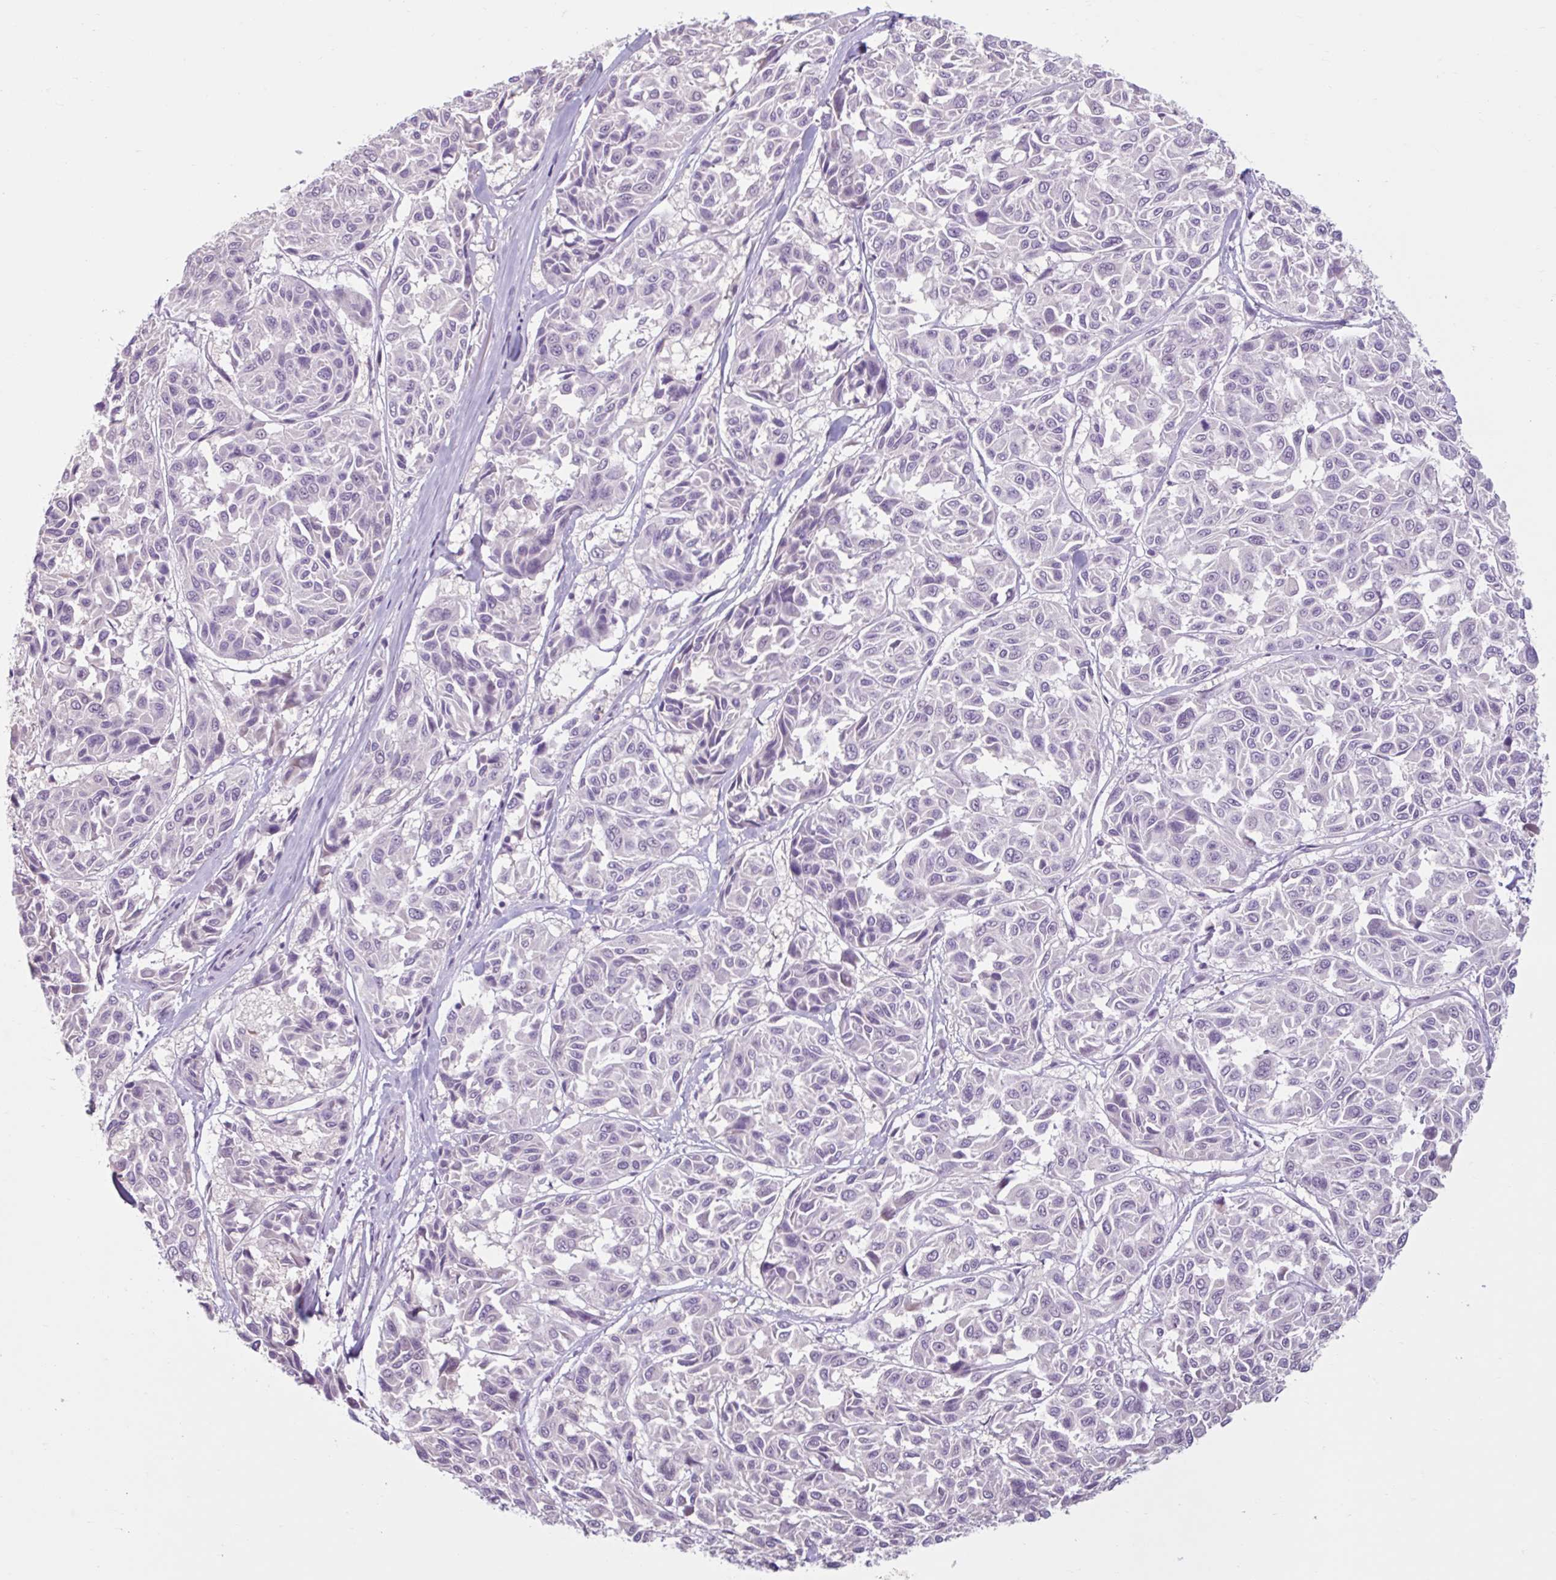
{"staining": {"intensity": "negative", "quantity": "none", "location": "none"}, "tissue": "melanoma", "cell_type": "Tumor cells", "image_type": "cancer", "snomed": [{"axis": "morphology", "description": "Malignant melanoma, NOS"}, {"axis": "topography", "description": "Skin"}], "caption": "A high-resolution image shows immunohistochemistry staining of malignant melanoma, which shows no significant positivity in tumor cells. (Immunohistochemistry, brightfield microscopy, high magnification).", "gene": "CDH19", "patient": {"sex": "female", "age": 66}}